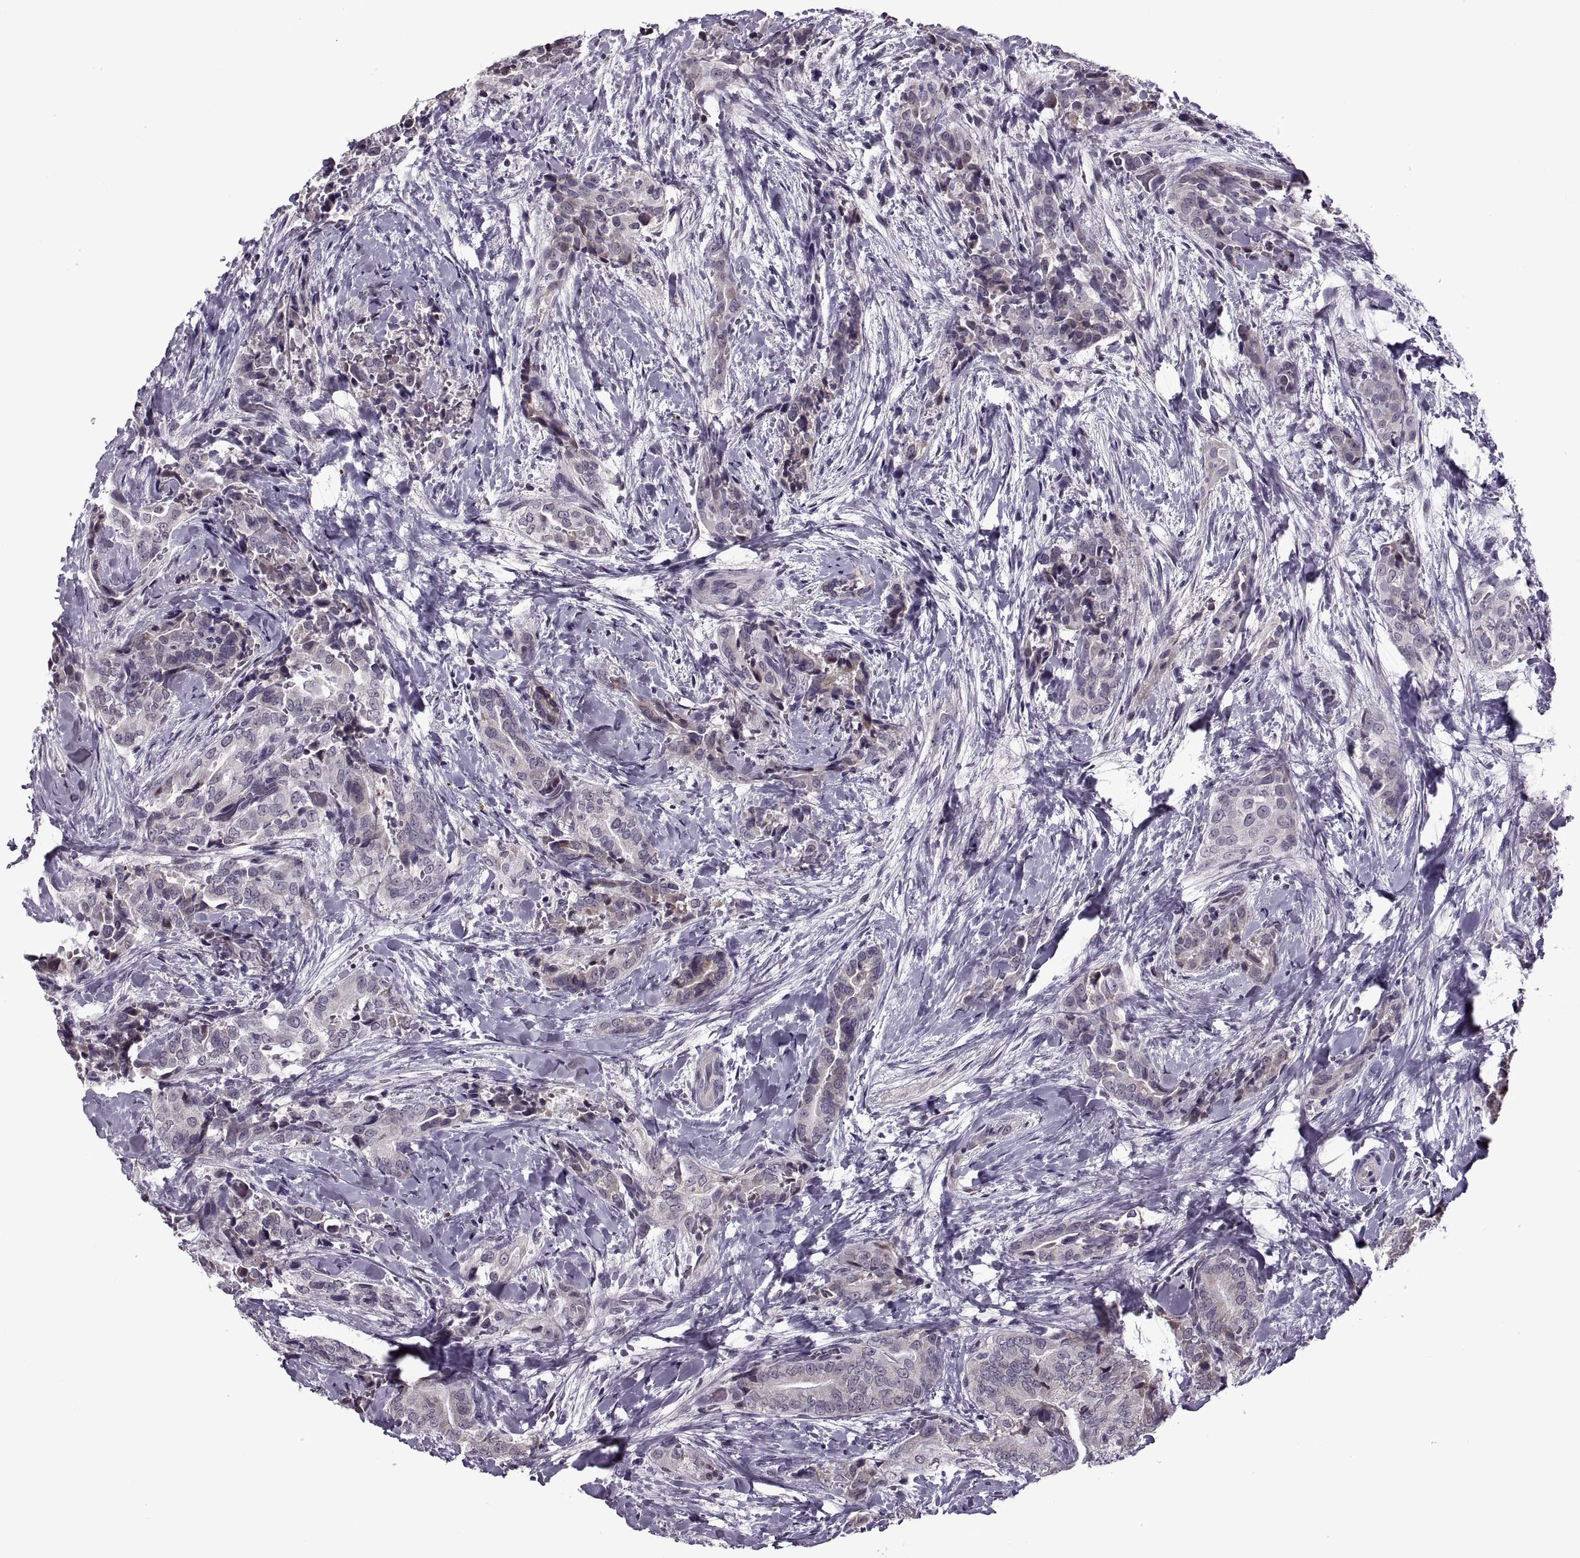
{"staining": {"intensity": "weak", "quantity": "<25%", "location": "cytoplasmic/membranous"}, "tissue": "thyroid cancer", "cell_type": "Tumor cells", "image_type": "cancer", "snomed": [{"axis": "morphology", "description": "Papillary adenocarcinoma, NOS"}, {"axis": "topography", "description": "Thyroid gland"}], "caption": "Thyroid cancer (papillary adenocarcinoma) stained for a protein using immunohistochemistry shows no expression tumor cells.", "gene": "PRSS37", "patient": {"sex": "male", "age": 61}}